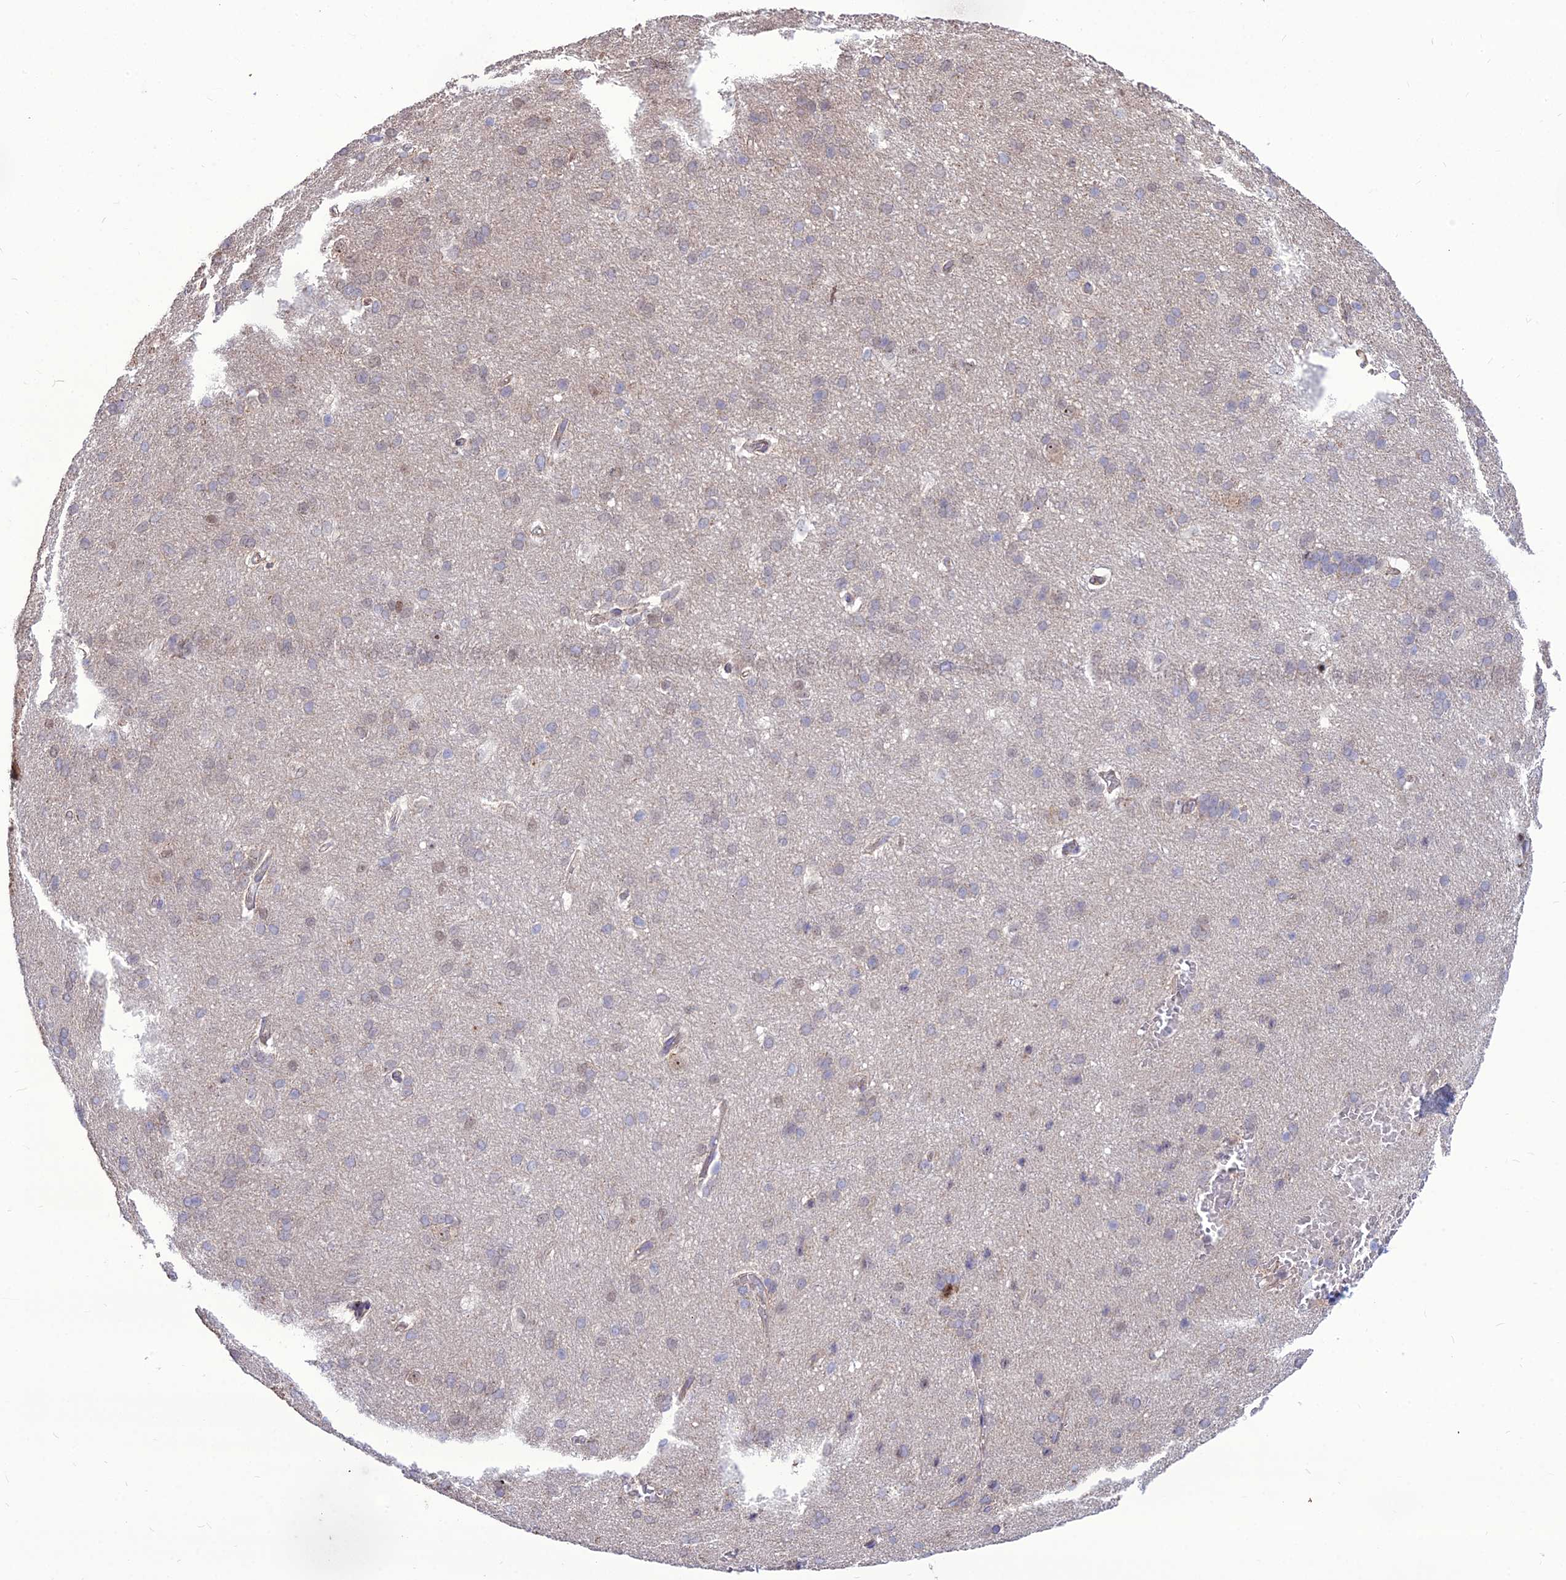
{"staining": {"intensity": "negative", "quantity": "none", "location": "none"}, "tissue": "cerebral cortex", "cell_type": "Endothelial cells", "image_type": "normal", "snomed": [{"axis": "morphology", "description": "Normal tissue, NOS"}, {"axis": "topography", "description": "Cerebral cortex"}], "caption": "Immunohistochemistry of unremarkable human cerebral cortex displays no staining in endothelial cells.", "gene": "TSPYL2", "patient": {"sex": "male", "age": 62}}